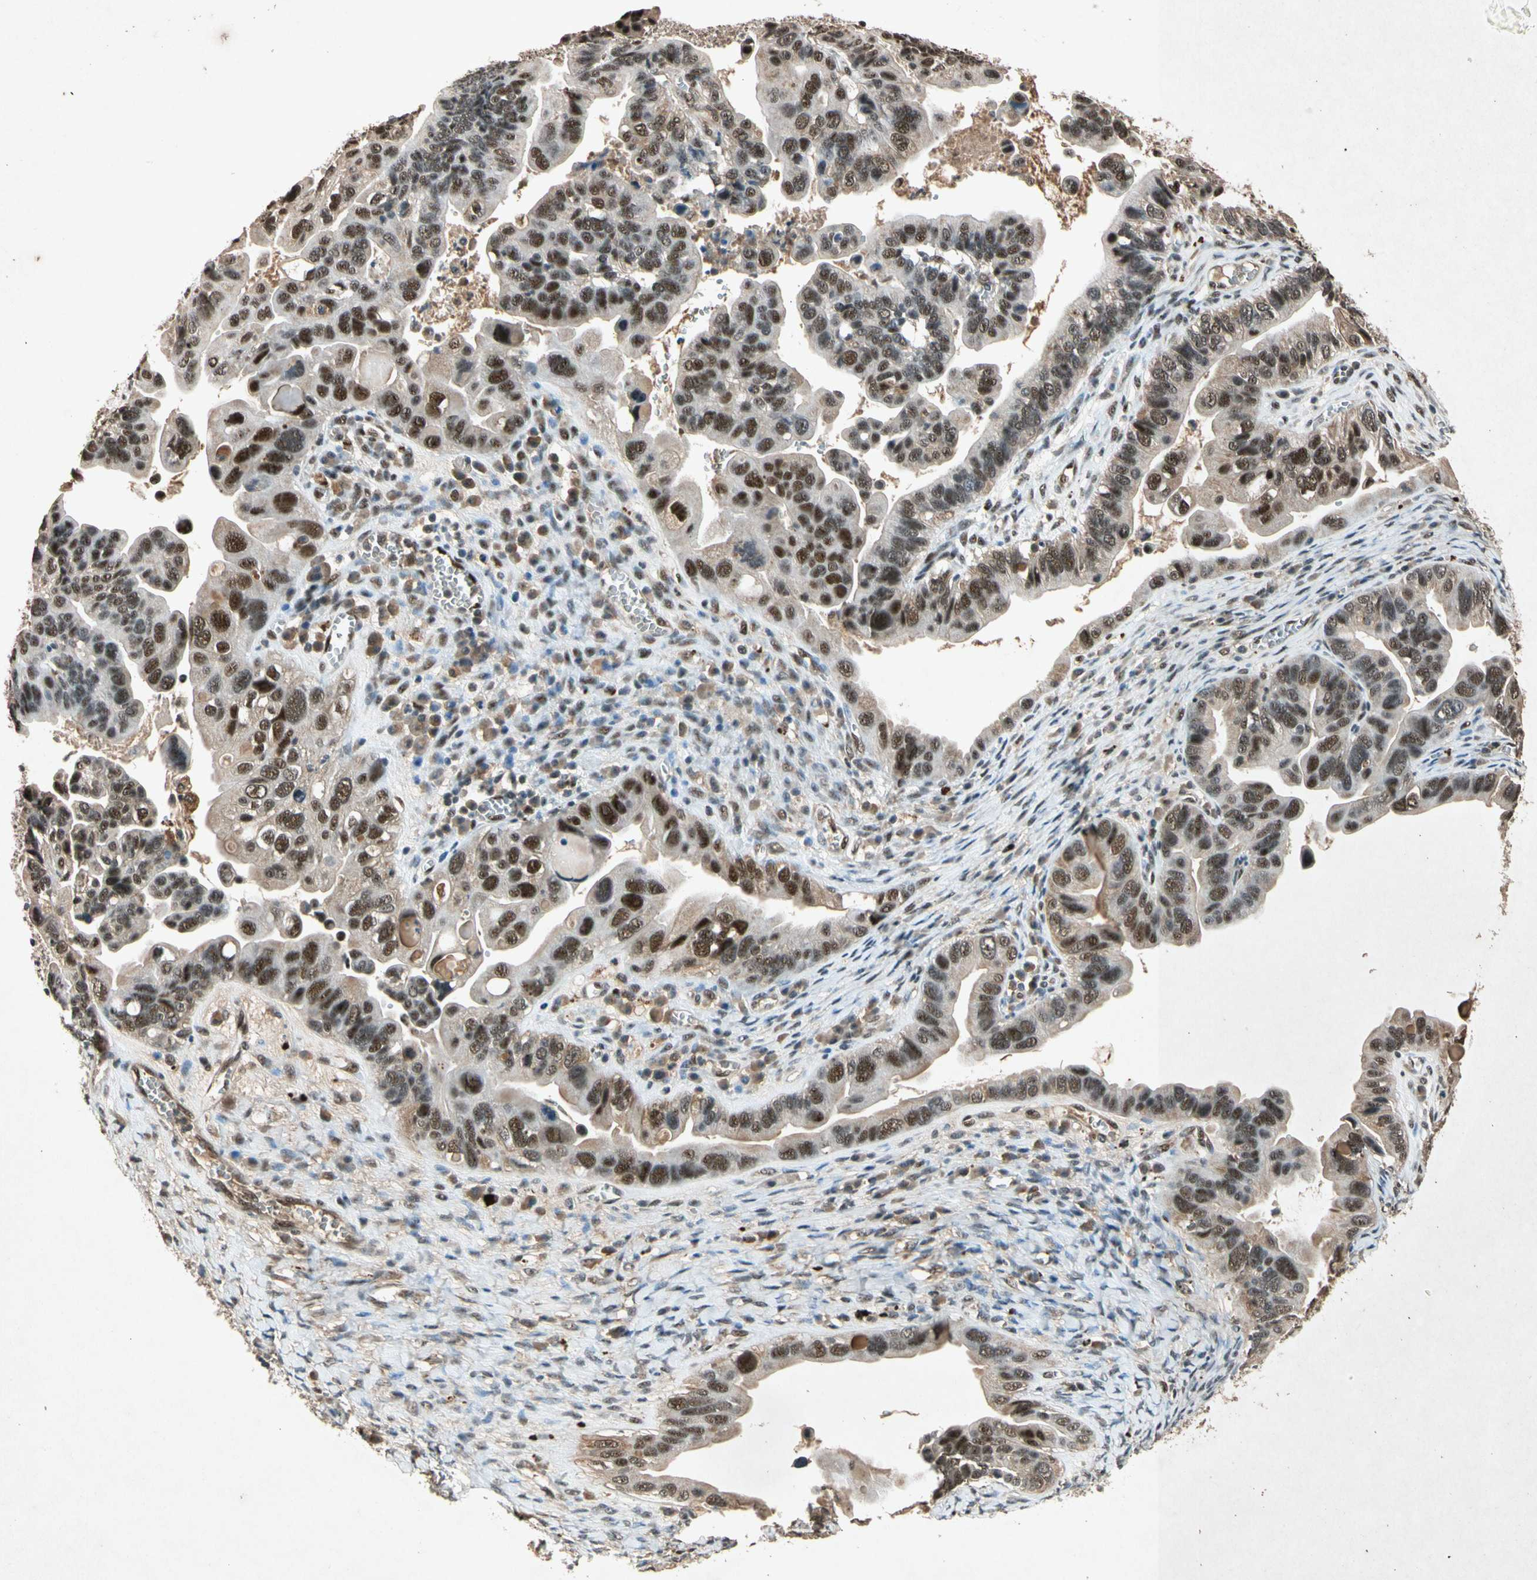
{"staining": {"intensity": "strong", "quantity": ">75%", "location": "nuclear"}, "tissue": "ovarian cancer", "cell_type": "Tumor cells", "image_type": "cancer", "snomed": [{"axis": "morphology", "description": "Cystadenocarcinoma, serous, NOS"}, {"axis": "topography", "description": "Ovary"}], "caption": "Human serous cystadenocarcinoma (ovarian) stained with a protein marker demonstrates strong staining in tumor cells.", "gene": "PML", "patient": {"sex": "female", "age": 56}}